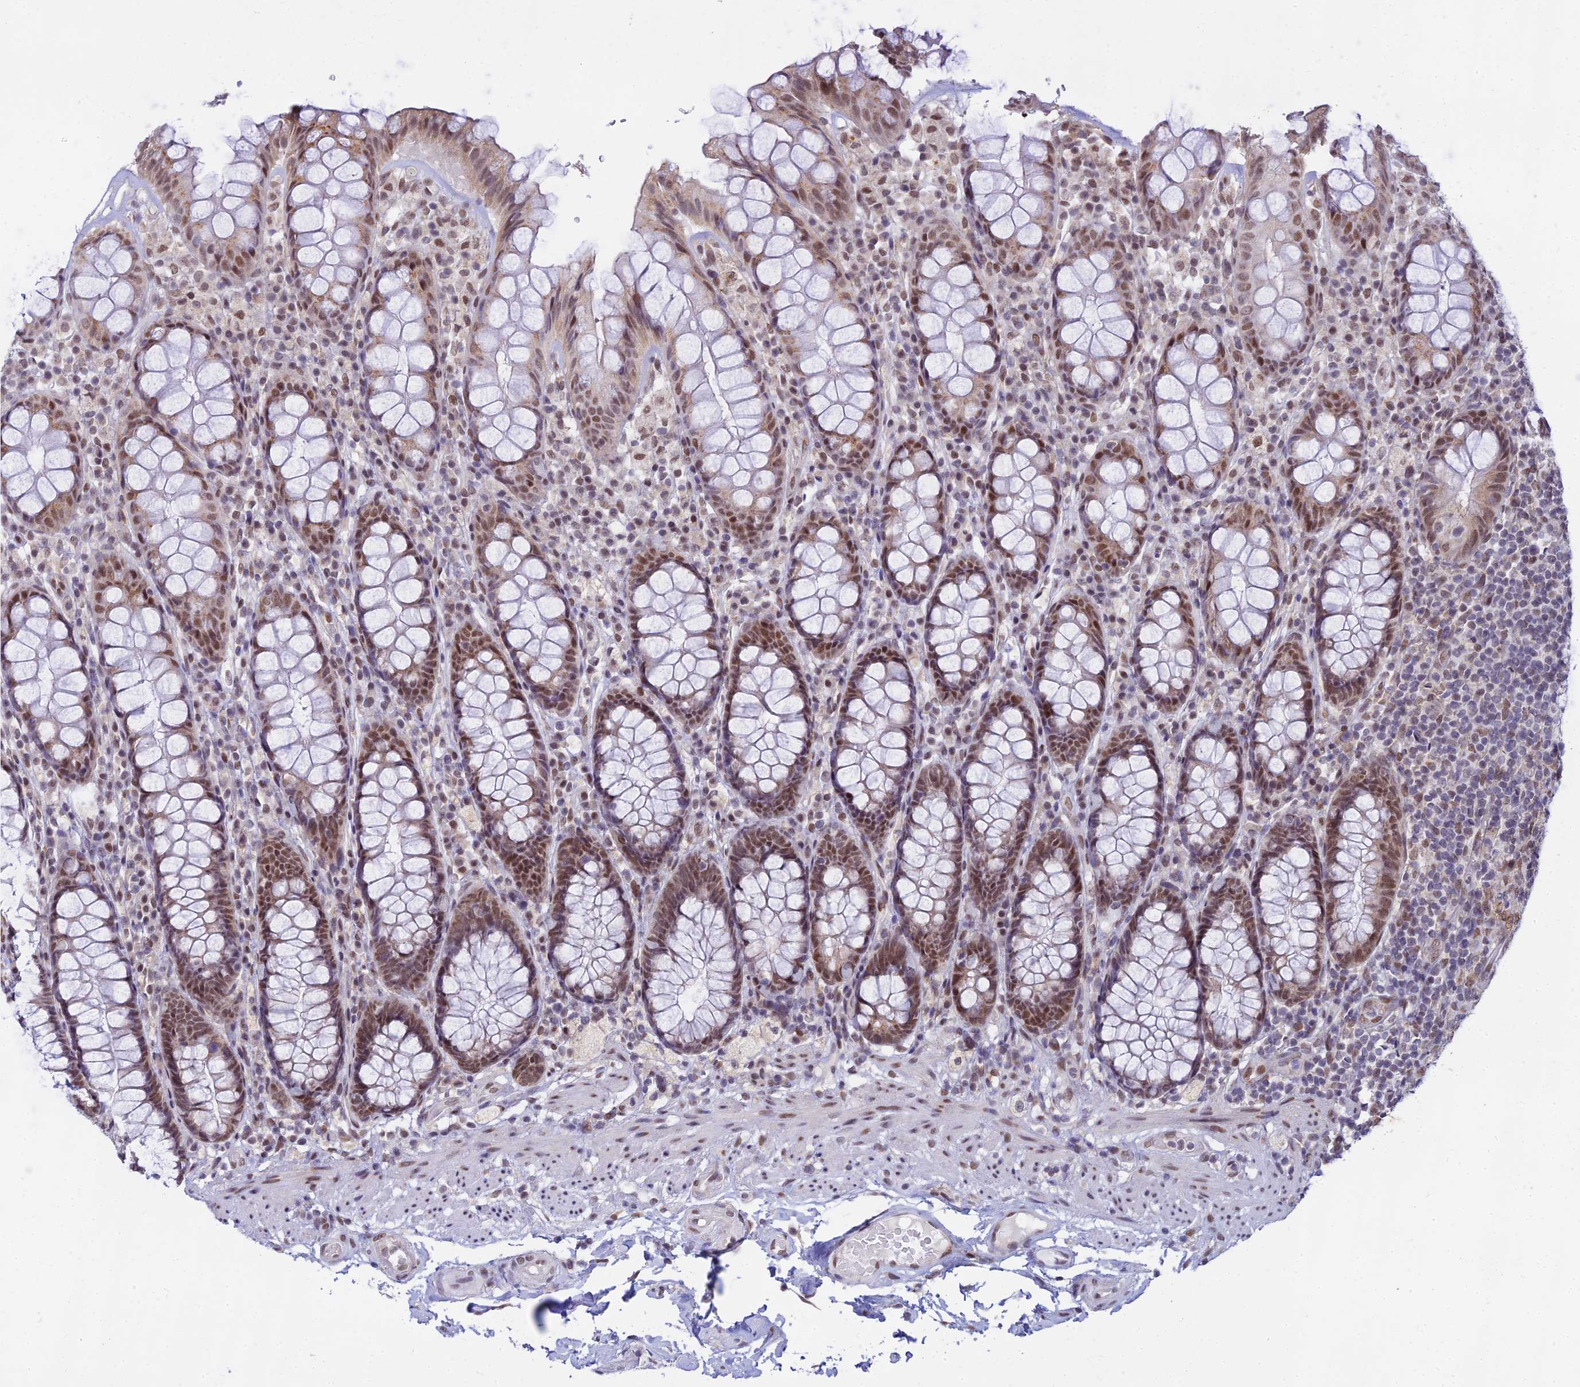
{"staining": {"intensity": "moderate", "quantity": ">75%", "location": "nuclear"}, "tissue": "rectum", "cell_type": "Glandular cells", "image_type": "normal", "snomed": [{"axis": "morphology", "description": "Normal tissue, NOS"}, {"axis": "topography", "description": "Rectum"}], "caption": "A micrograph of rectum stained for a protein shows moderate nuclear brown staining in glandular cells.", "gene": "C2orf49", "patient": {"sex": "male", "age": 83}}